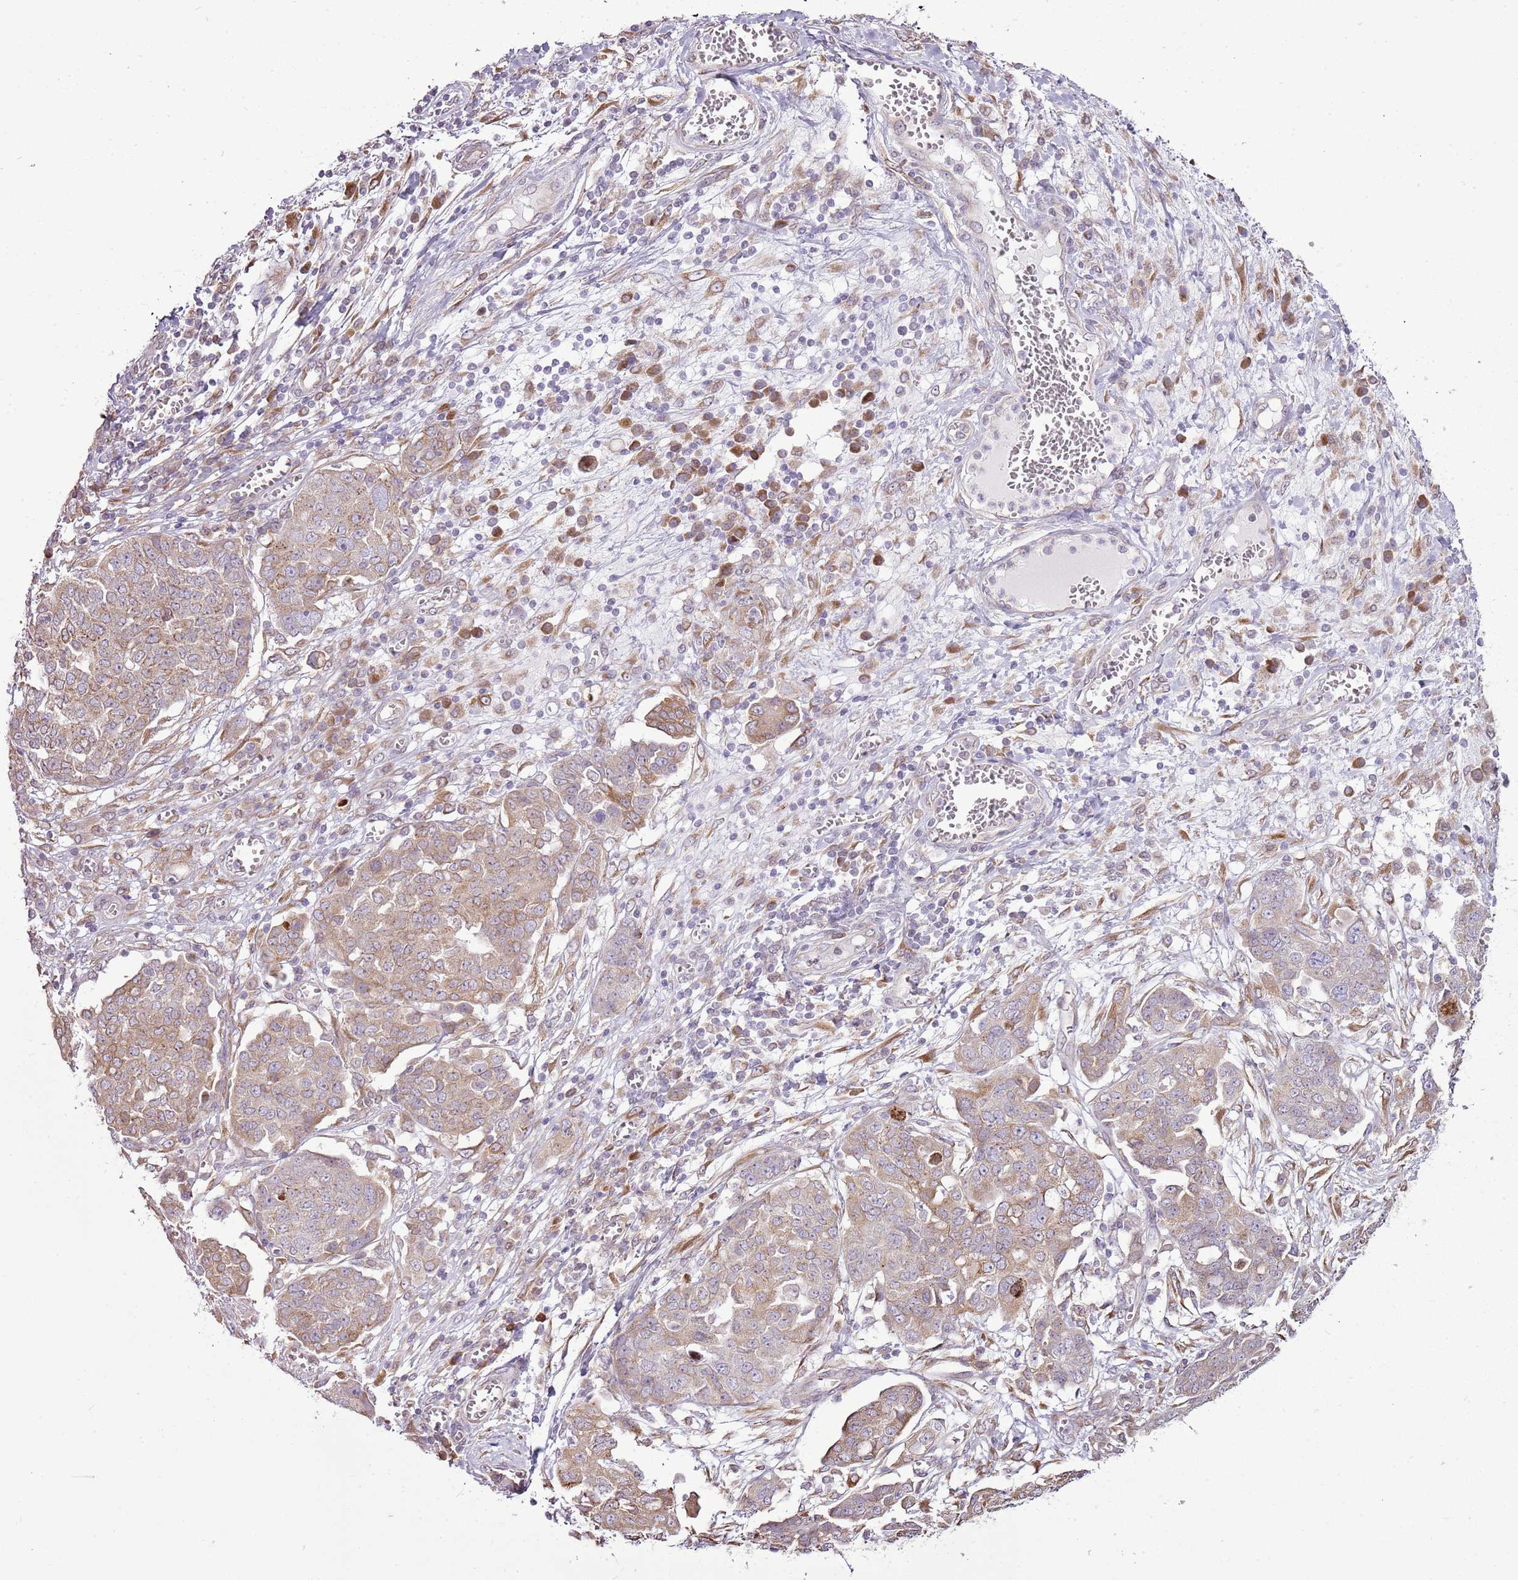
{"staining": {"intensity": "moderate", "quantity": "<25%", "location": "cytoplasmic/membranous"}, "tissue": "ovarian cancer", "cell_type": "Tumor cells", "image_type": "cancer", "snomed": [{"axis": "morphology", "description": "Cystadenocarcinoma, serous, NOS"}, {"axis": "topography", "description": "Soft tissue"}, {"axis": "topography", "description": "Ovary"}], "caption": "A low amount of moderate cytoplasmic/membranous expression is identified in approximately <25% of tumor cells in ovarian serous cystadenocarcinoma tissue.", "gene": "TMED10", "patient": {"sex": "female", "age": 57}}